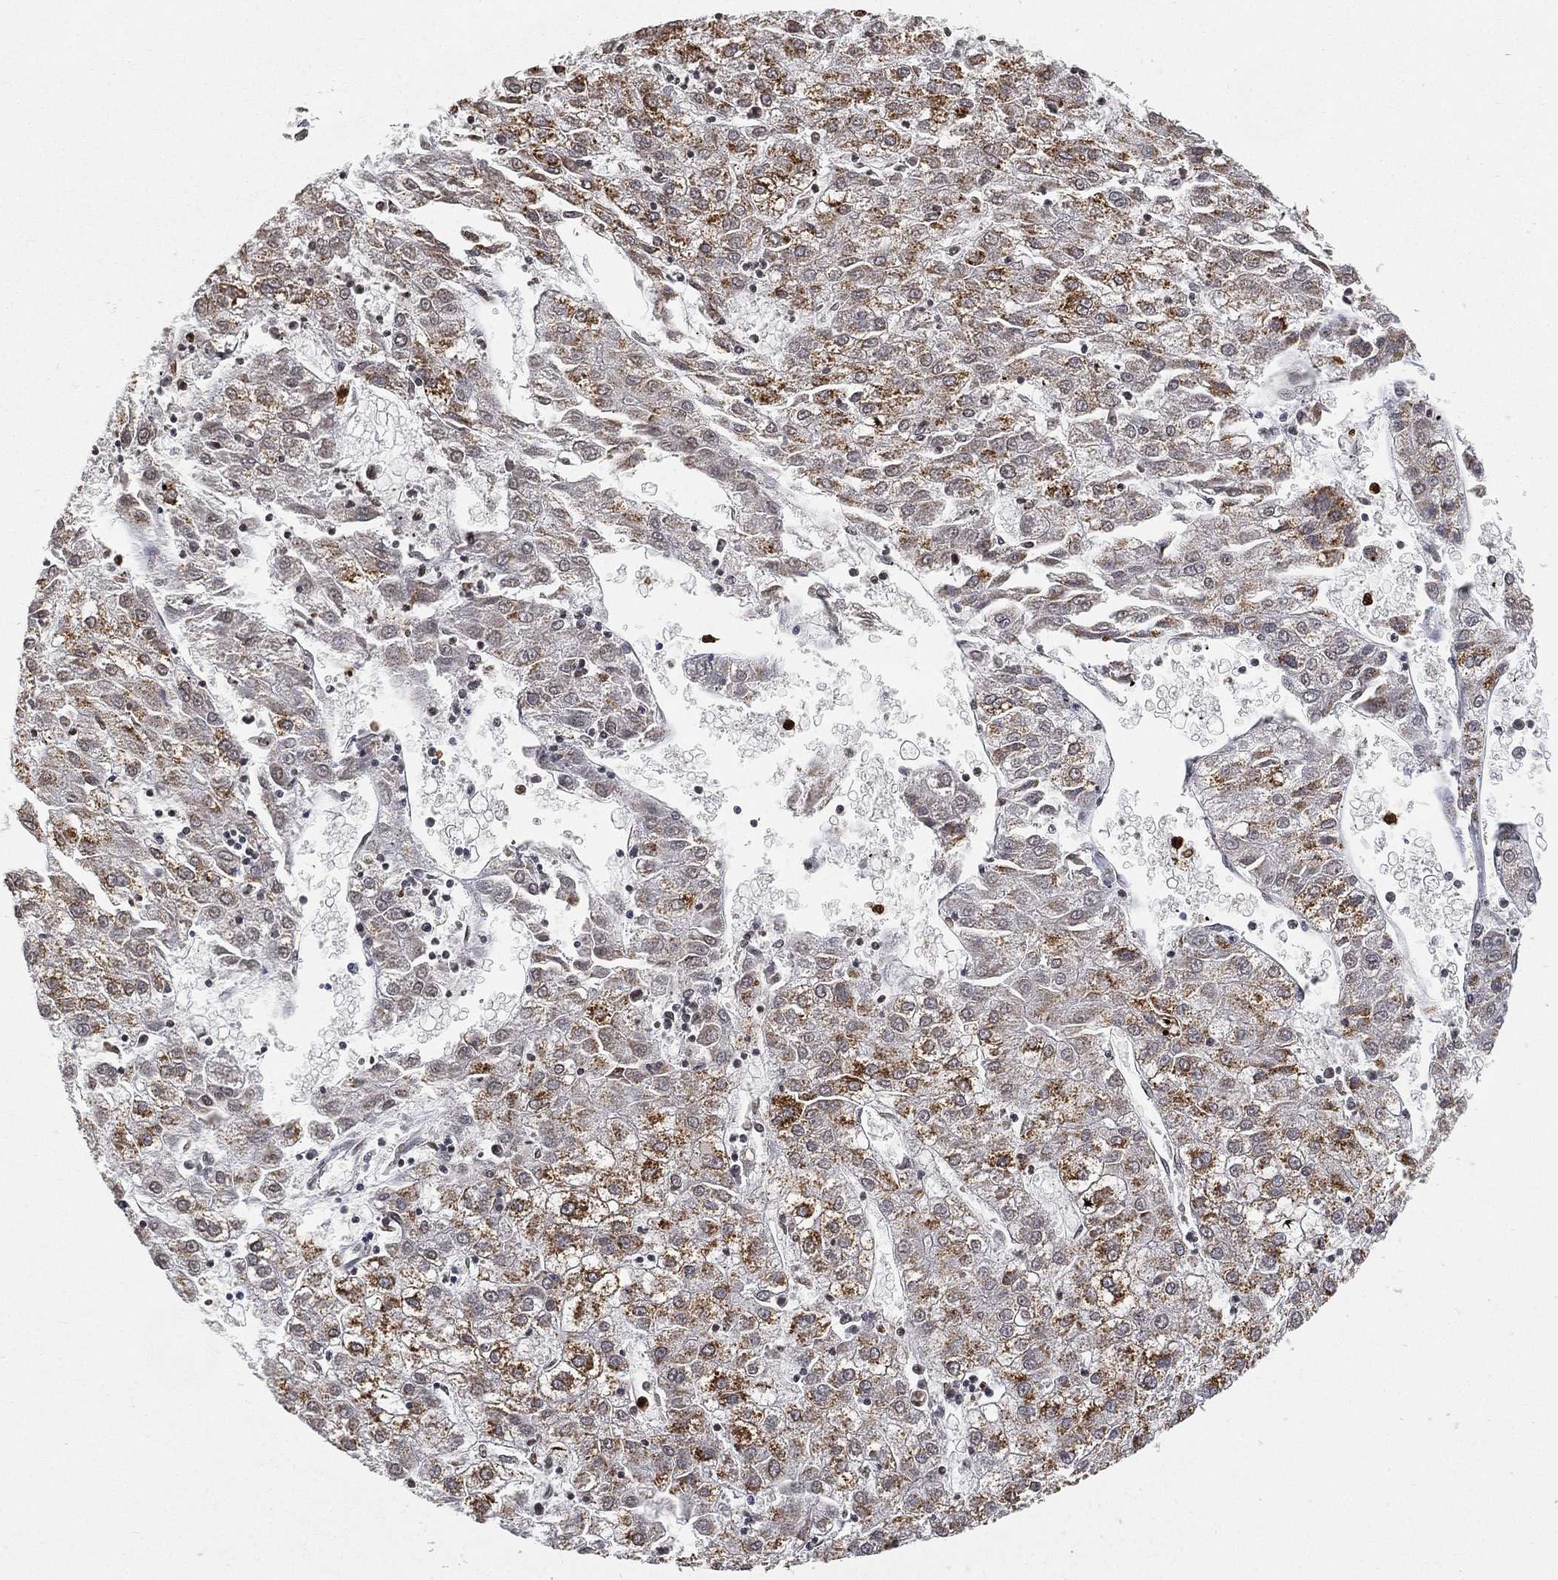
{"staining": {"intensity": "moderate", "quantity": "<25%", "location": "cytoplasmic/membranous"}, "tissue": "liver cancer", "cell_type": "Tumor cells", "image_type": "cancer", "snomed": [{"axis": "morphology", "description": "Carcinoma, Hepatocellular, NOS"}, {"axis": "topography", "description": "Liver"}], "caption": "IHC of human liver cancer (hepatocellular carcinoma) displays low levels of moderate cytoplasmic/membranous positivity in approximately <25% of tumor cells. The staining was performed using DAB (3,3'-diaminobenzidine) to visualize the protein expression in brown, while the nuclei were stained in blue with hematoxylin (Magnification: 20x).", "gene": "ARG1", "patient": {"sex": "male", "age": 72}}